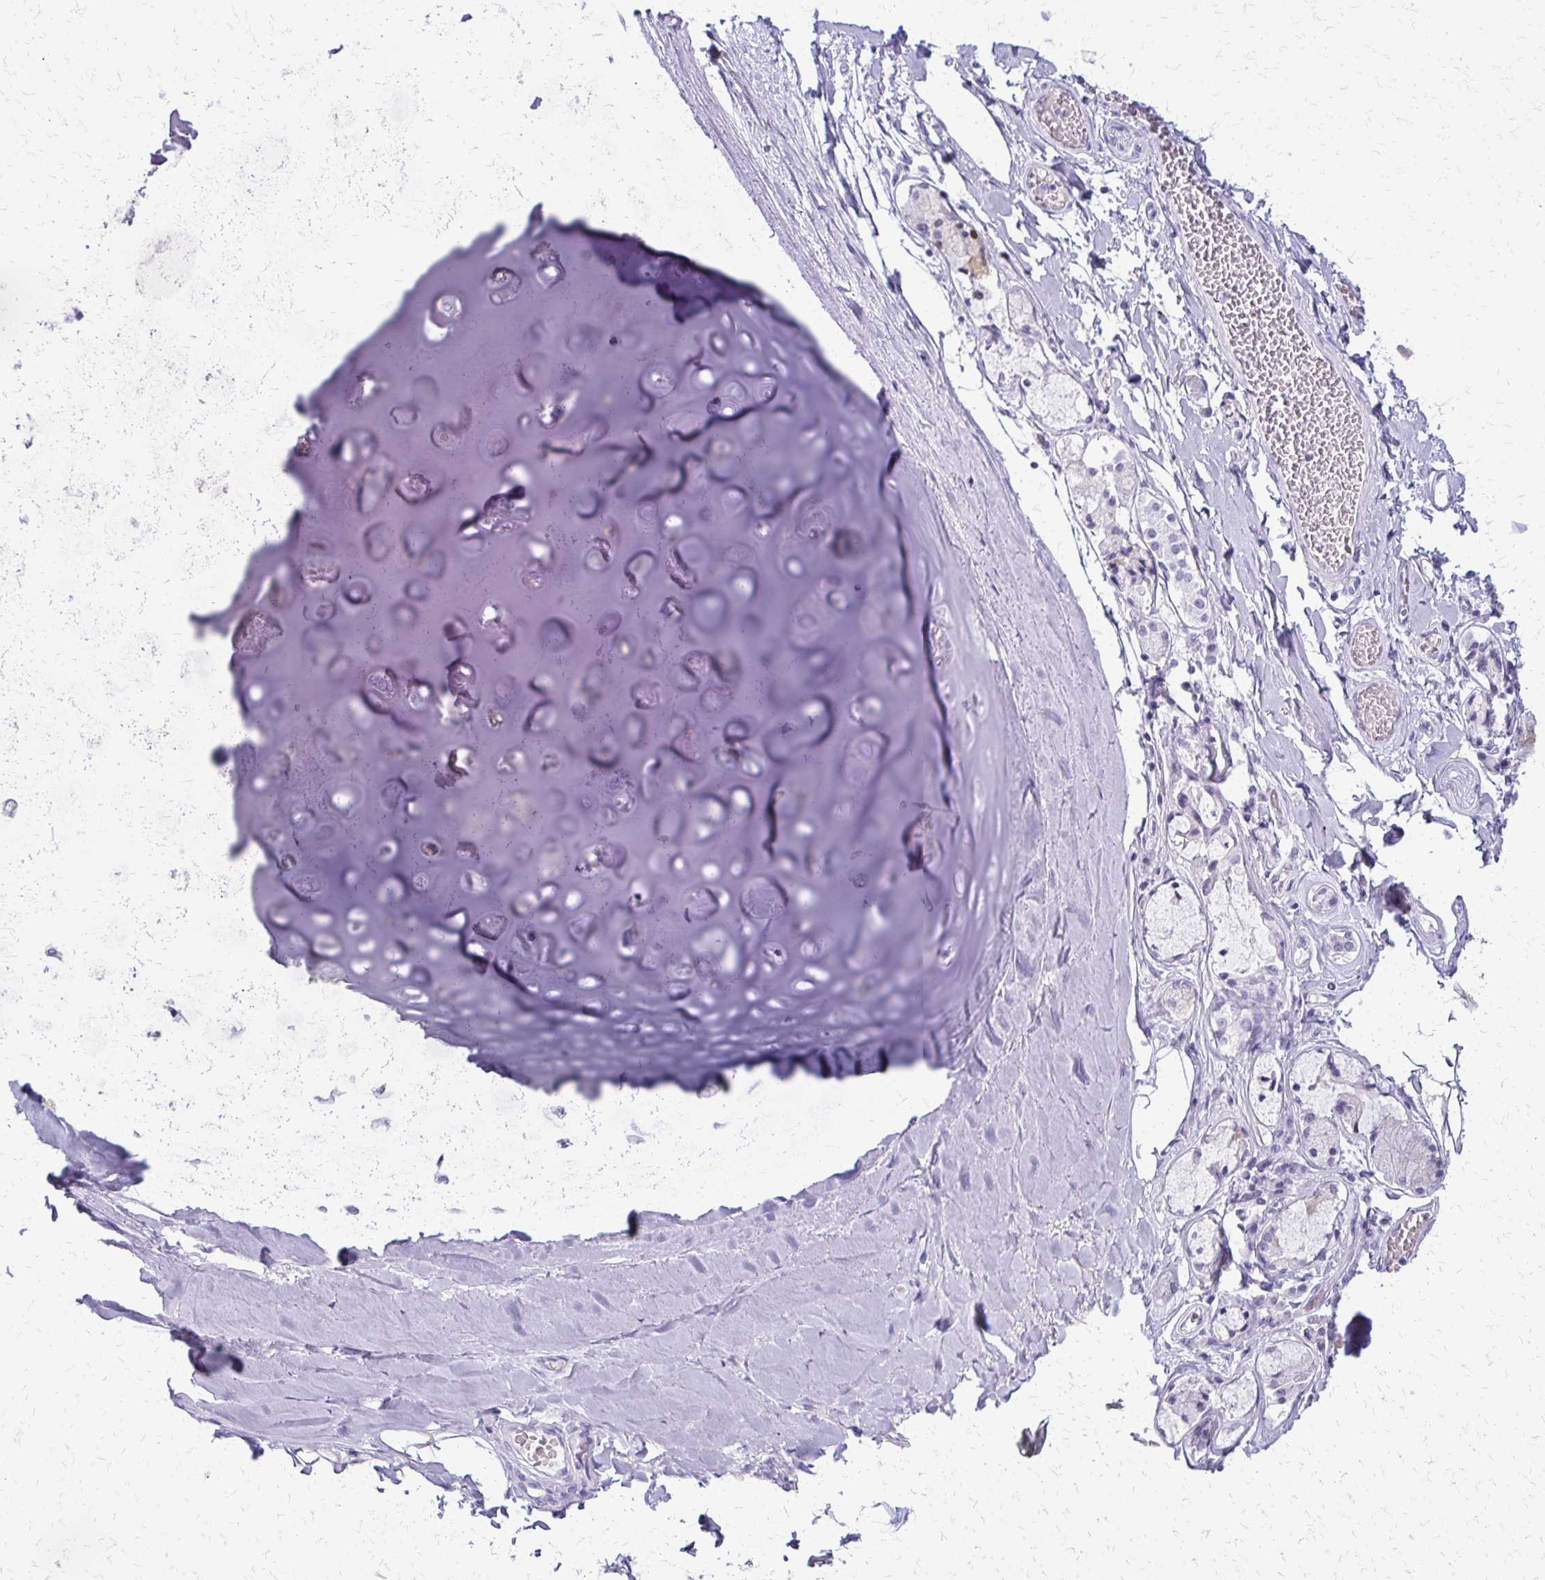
{"staining": {"intensity": "negative", "quantity": "none", "location": "none"}, "tissue": "adipose tissue", "cell_type": "Adipocytes", "image_type": "normal", "snomed": [{"axis": "morphology", "description": "Normal tissue, NOS"}, {"axis": "topography", "description": "Cartilage tissue"}, {"axis": "topography", "description": "Bronchus"}, {"axis": "topography", "description": "Peripheral nerve tissue"}], "caption": "This is an immunohistochemistry histopathology image of benign adipose tissue. There is no staining in adipocytes.", "gene": "FAM162B", "patient": {"sex": "male", "age": 67}}